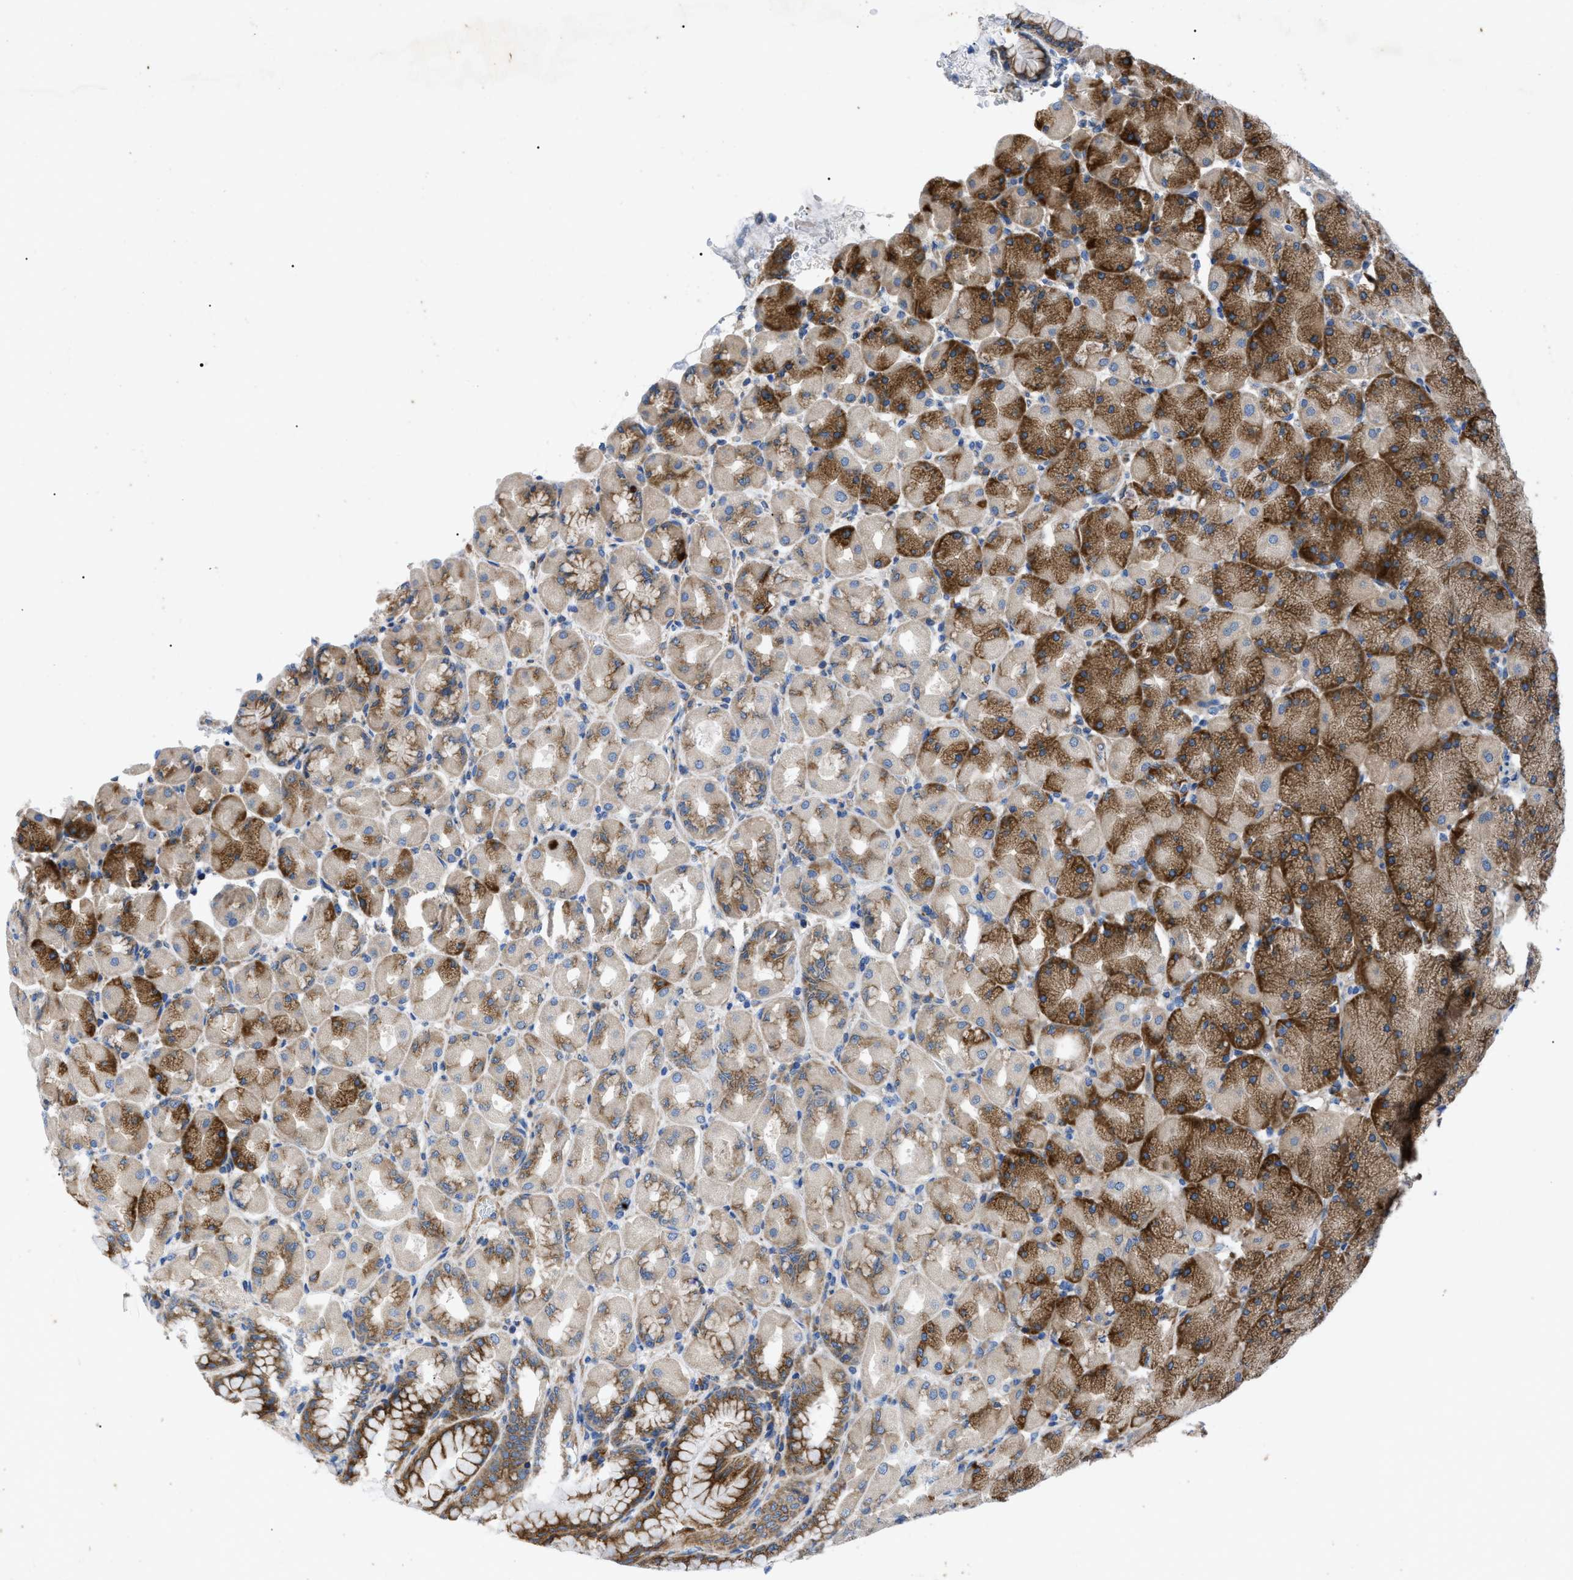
{"staining": {"intensity": "strong", "quantity": "25%-75%", "location": "cytoplasmic/membranous"}, "tissue": "stomach", "cell_type": "Glandular cells", "image_type": "normal", "snomed": [{"axis": "morphology", "description": "Normal tissue, NOS"}, {"axis": "topography", "description": "Stomach, upper"}], "caption": "A brown stain shows strong cytoplasmic/membranous expression of a protein in glandular cells of benign human stomach.", "gene": "HSPB8", "patient": {"sex": "female", "age": 56}}